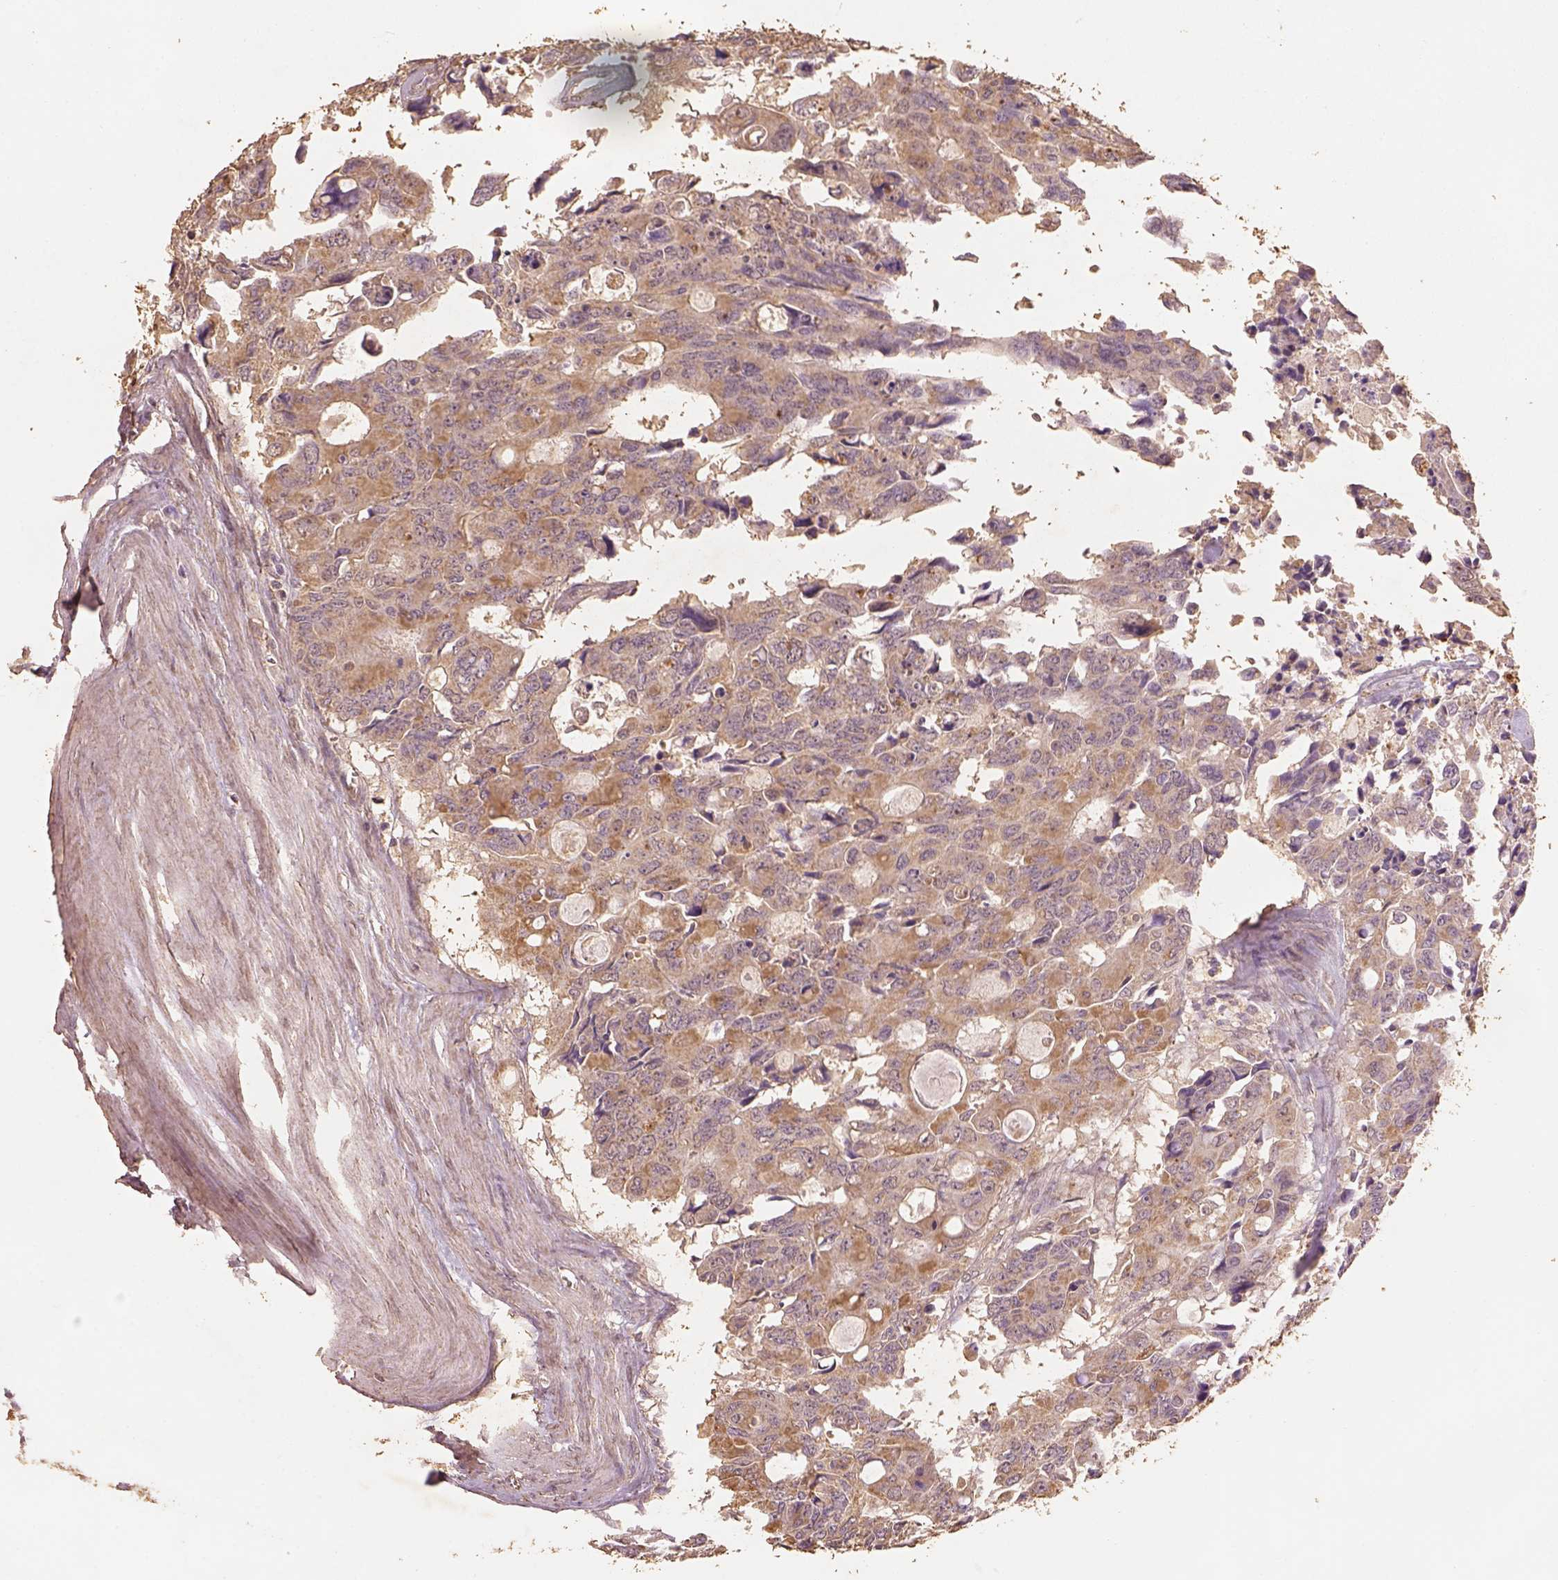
{"staining": {"intensity": "moderate", "quantity": ">75%", "location": "cytoplasmic/membranous"}, "tissue": "colorectal cancer", "cell_type": "Tumor cells", "image_type": "cancer", "snomed": [{"axis": "morphology", "description": "Adenocarcinoma, NOS"}, {"axis": "topography", "description": "Rectum"}], "caption": "DAB (3,3'-diaminobenzidine) immunohistochemical staining of human colorectal cancer (adenocarcinoma) shows moderate cytoplasmic/membranous protein positivity in approximately >75% of tumor cells.", "gene": "AP2B1", "patient": {"sex": "male", "age": 76}}